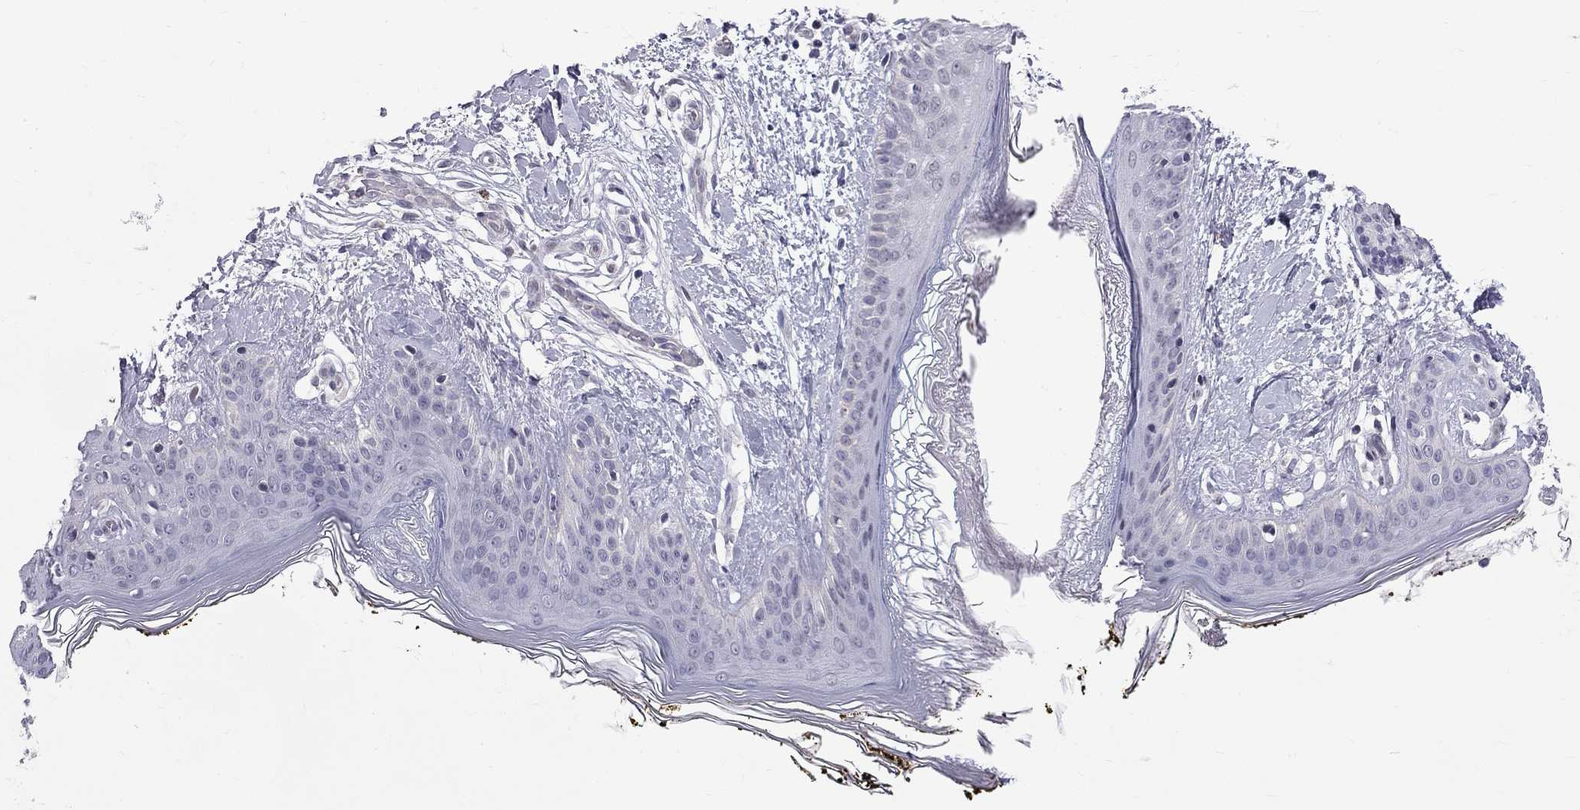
{"staining": {"intensity": "negative", "quantity": "none", "location": "none"}, "tissue": "skin", "cell_type": "Fibroblasts", "image_type": "normal", "snomed": [{"axis": "morphology", "description": "Normal tissue, NOS"}, {"axis": "topography", "description": "Skin"}], "caption": "IHC photomicrograph of unremarkable skin: skin stained with DAB (3,3'-diaminobenzidine) demonstrates no significant protein staining in fibroblasts.", "gene": "RTL9", "patient": {"sex": "female", "age": 34}}